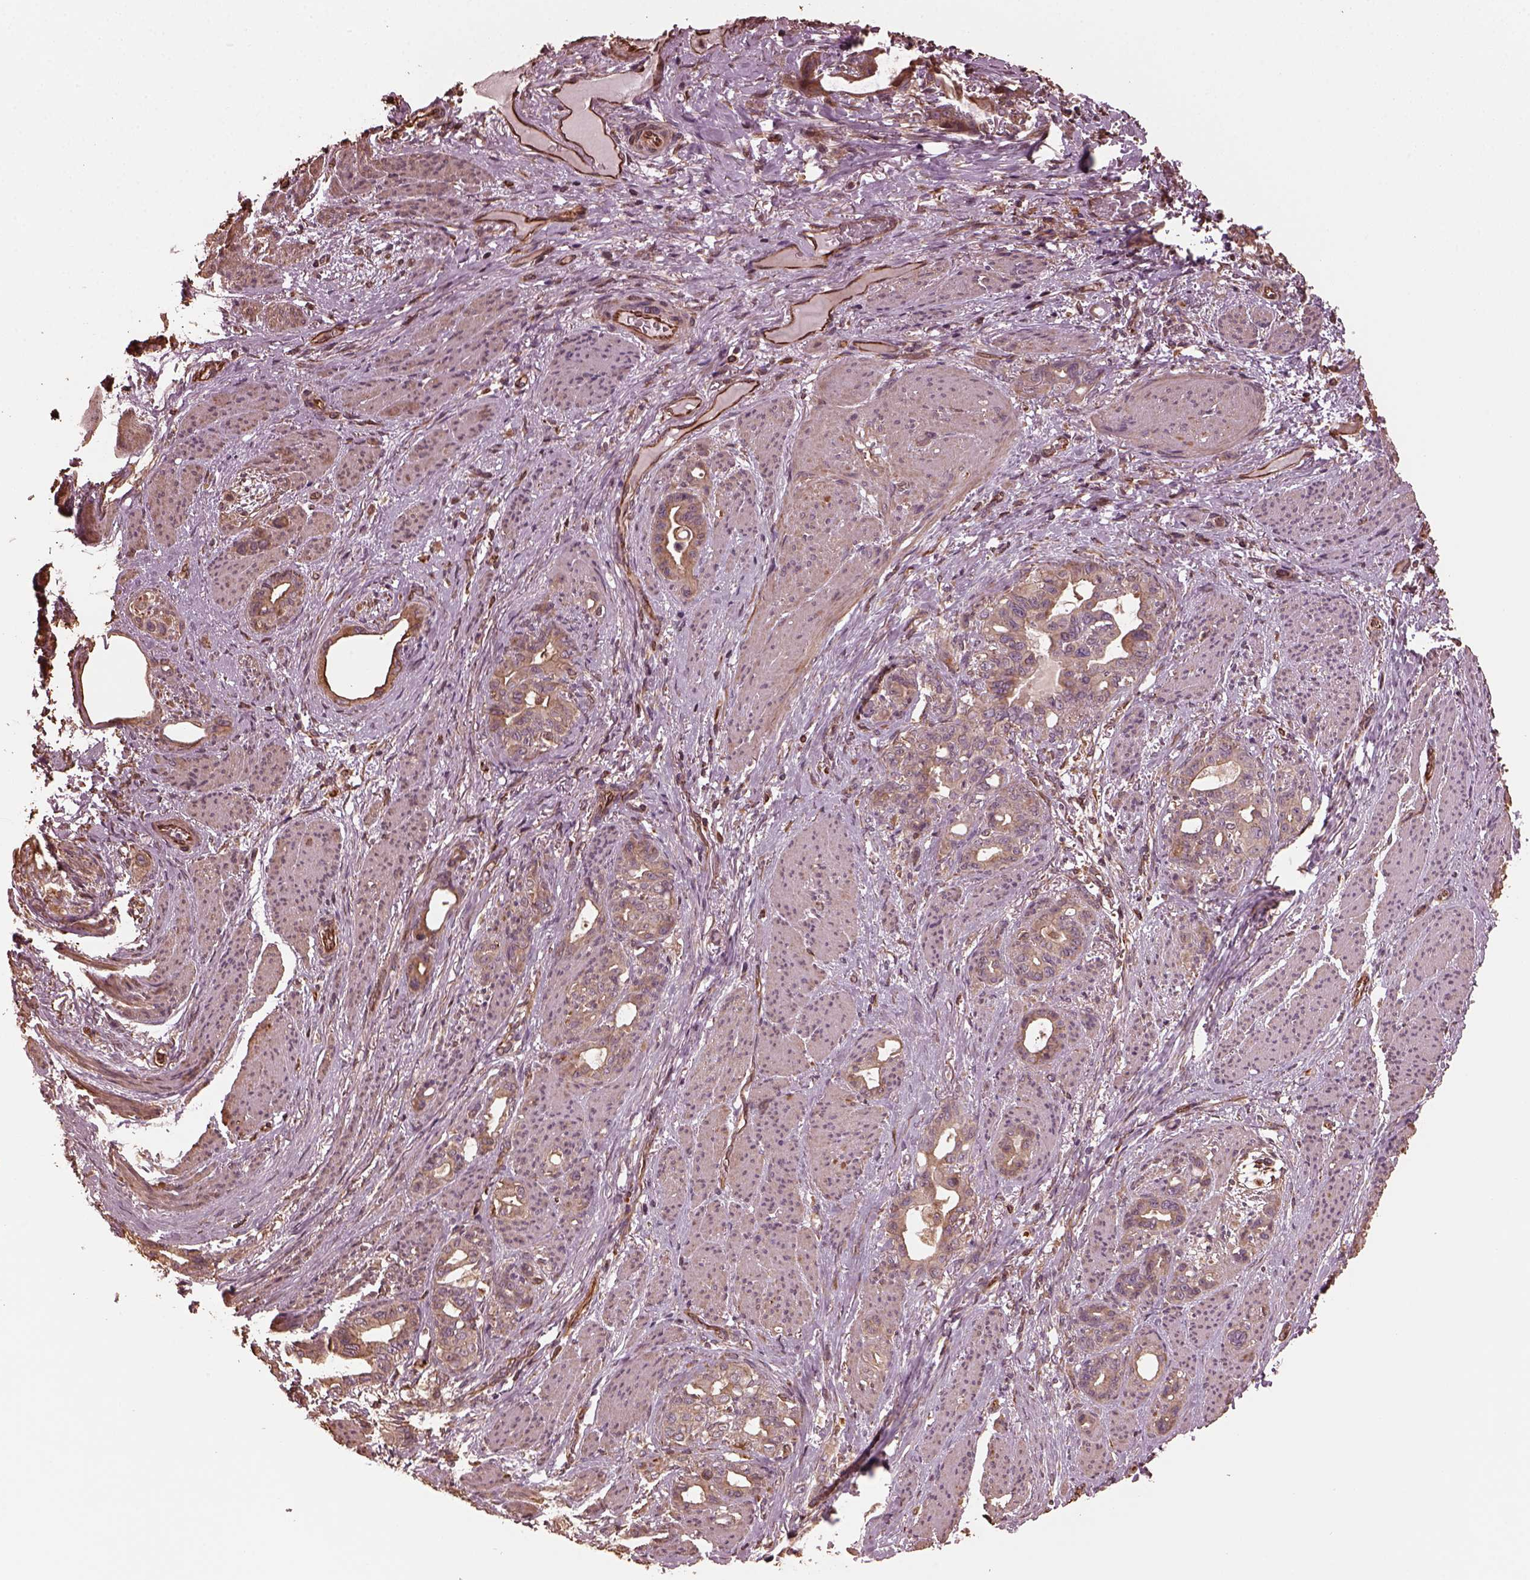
{"staining": {"intensity": "weak", "quantity": "25%-75%", "location": "cytoplasmic/membranous"}, "tissue": "stomach cancer", "cell_type": "Tumor cells", "image_type": "cancer", "snomed": [{"axis": "morphology", "description": "Normal tissue, NOS"}, {"axis": "morphology", "description": "Adenocarcinoma, NOS"}, {"axis": "topography", "description": "Esophagus"}, {"axis": "topography", "description": "Stomach, upper"}], "caption": "The micrograph reveals a brown stain indicating the presence of a protein in the cytoplasmic/membranous of tumor cells in stomach adenocarcinoma.", "gene": "GTPBP1", "patient": {"sex": "male", "age": 62}}